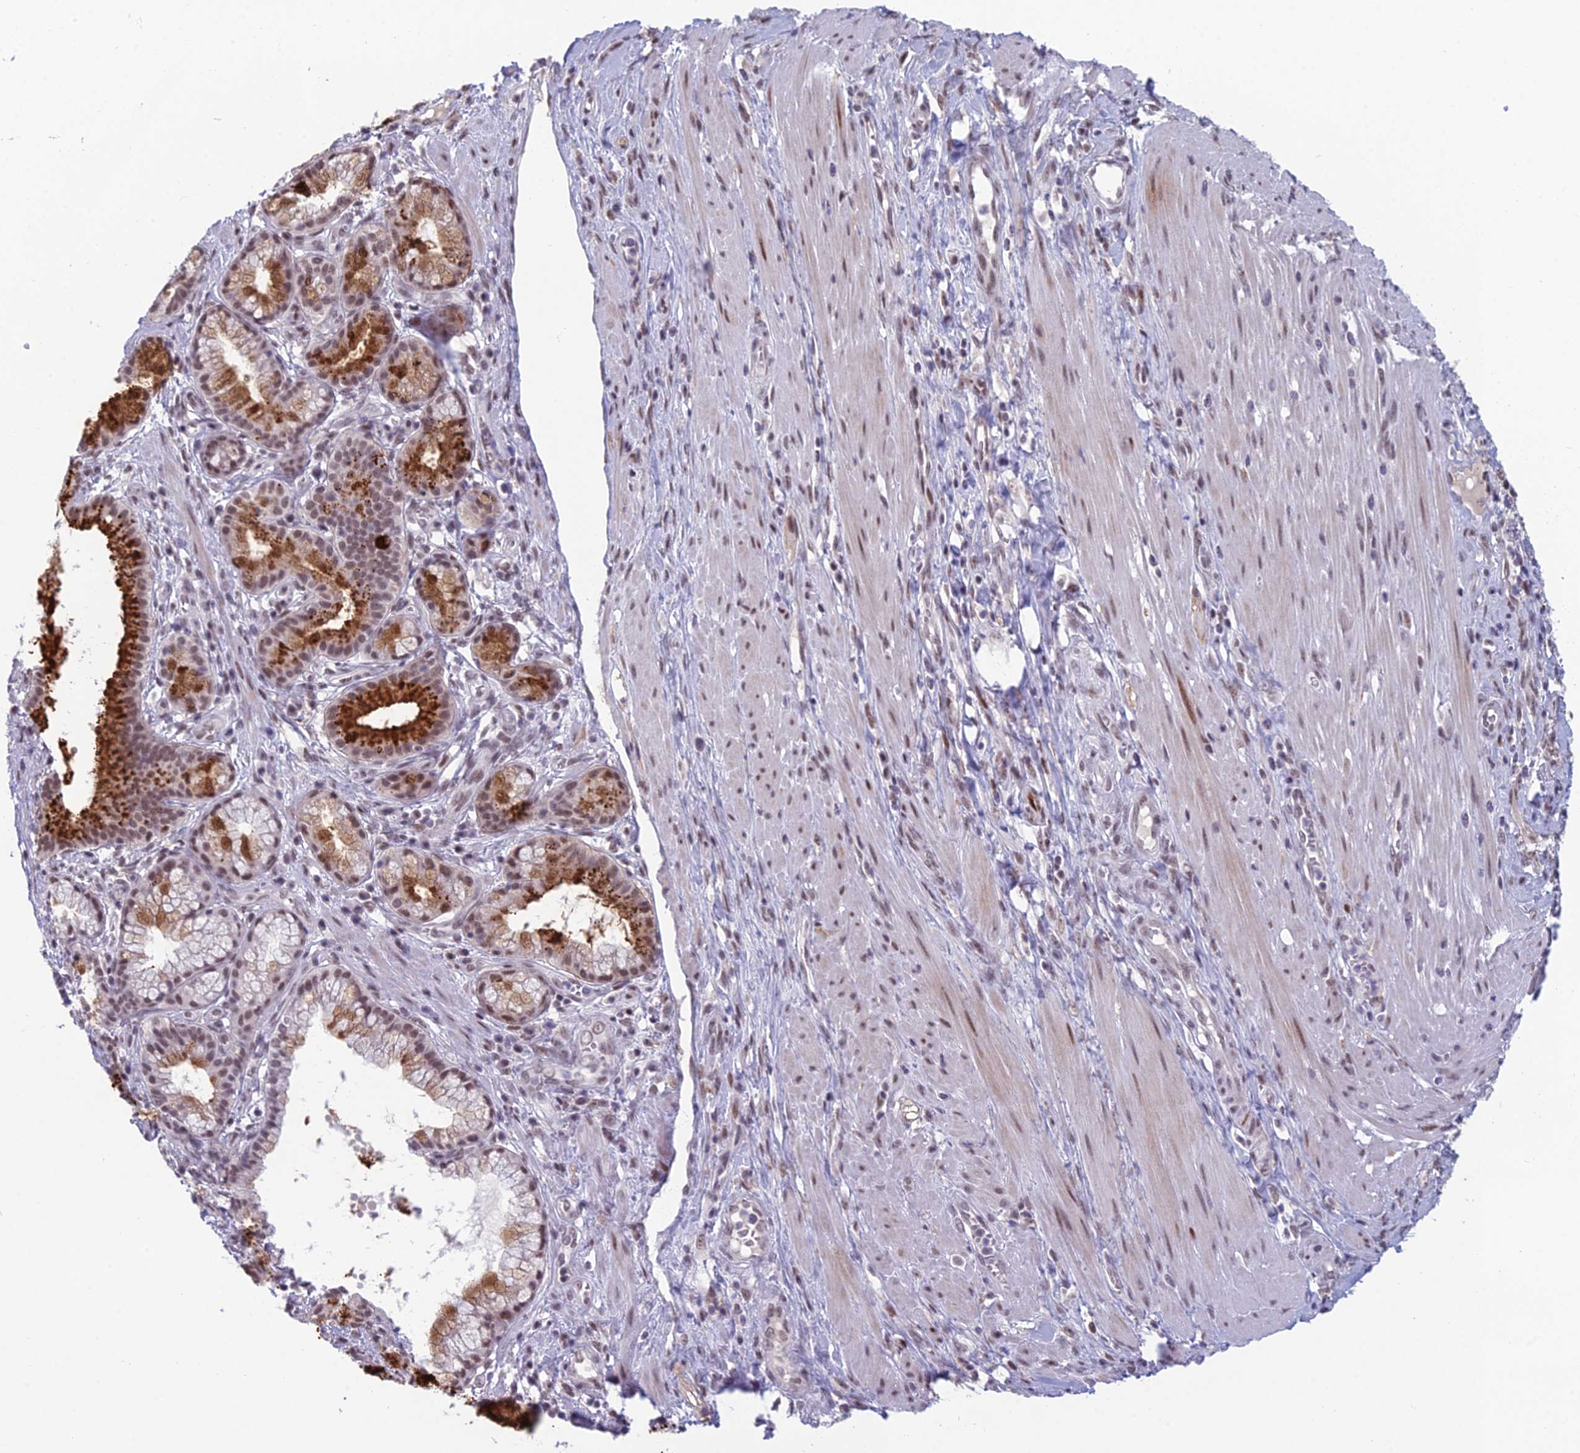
{"staining": {"intensity": "strong", "quantity": "25%-75%", "location": "cytoplasmic/membranous,nuclear"}, "tissue": "pancreatic cancer", "cell_type": "Tumor cells", "image_type": "cancer", "snomed": [{"axis": "morphology", "description": "Adenocarcinoma, NOS"}, {"axis": "topography", "description": "Pancreas"}], "caption": "IHC staining of pancreatic cancer (adenocarcinoma), which shows high levels of strong cytoplasmic/membranous and nuclear staining in approximately 25%-75% of tumor cells indicating strong cytoplasmic/membranous and nuclear protein staining. The staining was performed using DAB (brown) for protein detection and nuclei were counterstained in hematoxylin (blue).", "gene": "RGS17", "patient": {"sex": "male", "age": 72}}